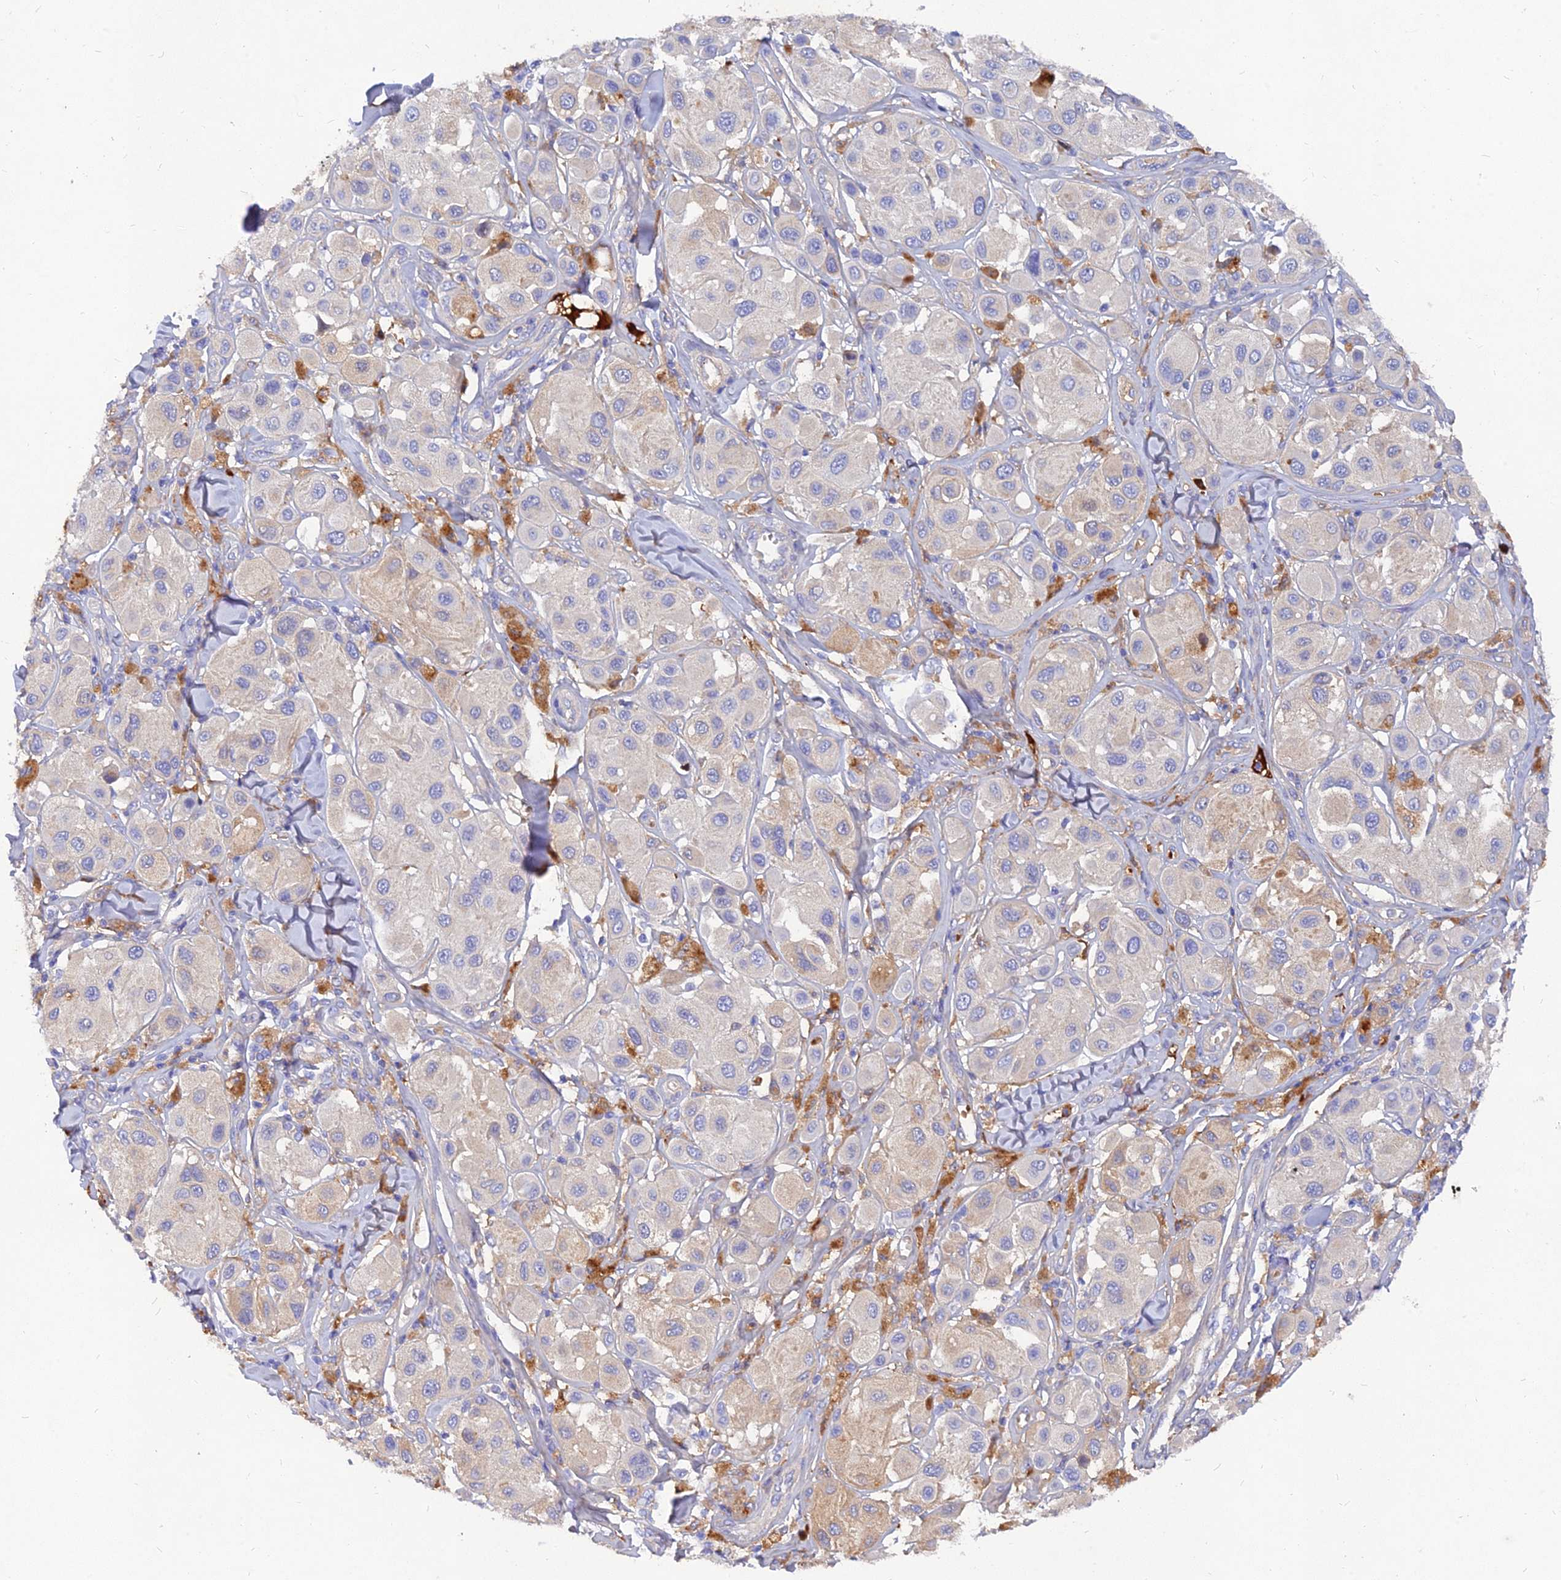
{"staining": {"intensity": "weak", "quantity": "<25%", "location": "cytoplasmic/membranous"}, "tissue": "melanoma", "cell_type": "Tumor cells", "image_type": "cancer", "snomed": [{"axis": "morphology", "description": "Malignant melanoma, Metastatic site"}, {"axis": "topography", "description": "Skin"}], "caption": "An IHC micrograph of malignant melanoma (metastatic site) is shown. There is no staining in tumor cells of malignant melanoma (metastatic site).", "gene": "MROH1", "patient": {"sex": "male", "age": 41}}